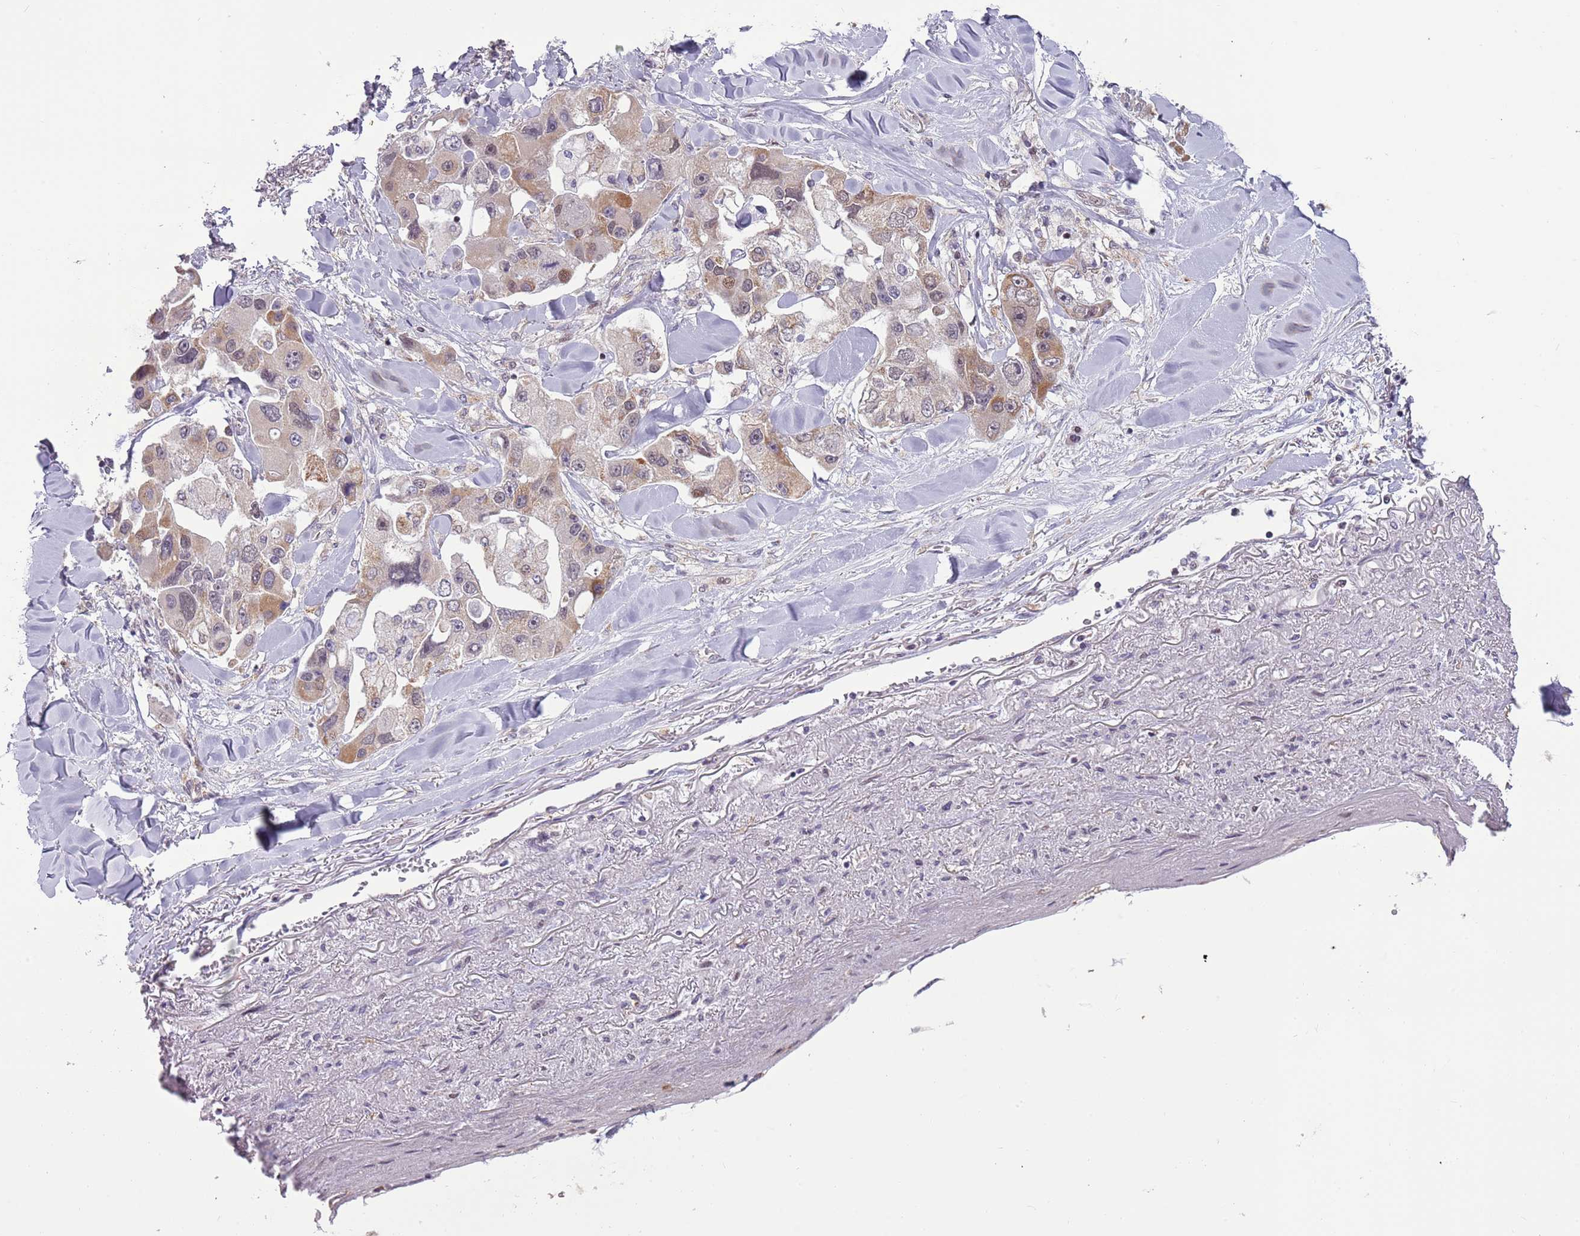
{"staining": {"intensity": "weak", "quantity": "25%-75%", "location": "cytoplasmic/membranous,nuclear"}, "tissue": "lung cancer", "cell_type": "Tumor cells", "image_type": "cancer", "snomed": [{"axis": "morphology", "description": "Adenocarcinoma, NOS"}, {"axis": "topography", "description": "Lung"}], "caption": "There is low levels of weak cytoplasmic/membranous and nuclear positivity in tumor cells of lung adenocarcinoma, as demonstrated by immunohistochemical staining (brown color).", "gene": "MLLT11", "patient": {"sex": "female", "age": 54}}